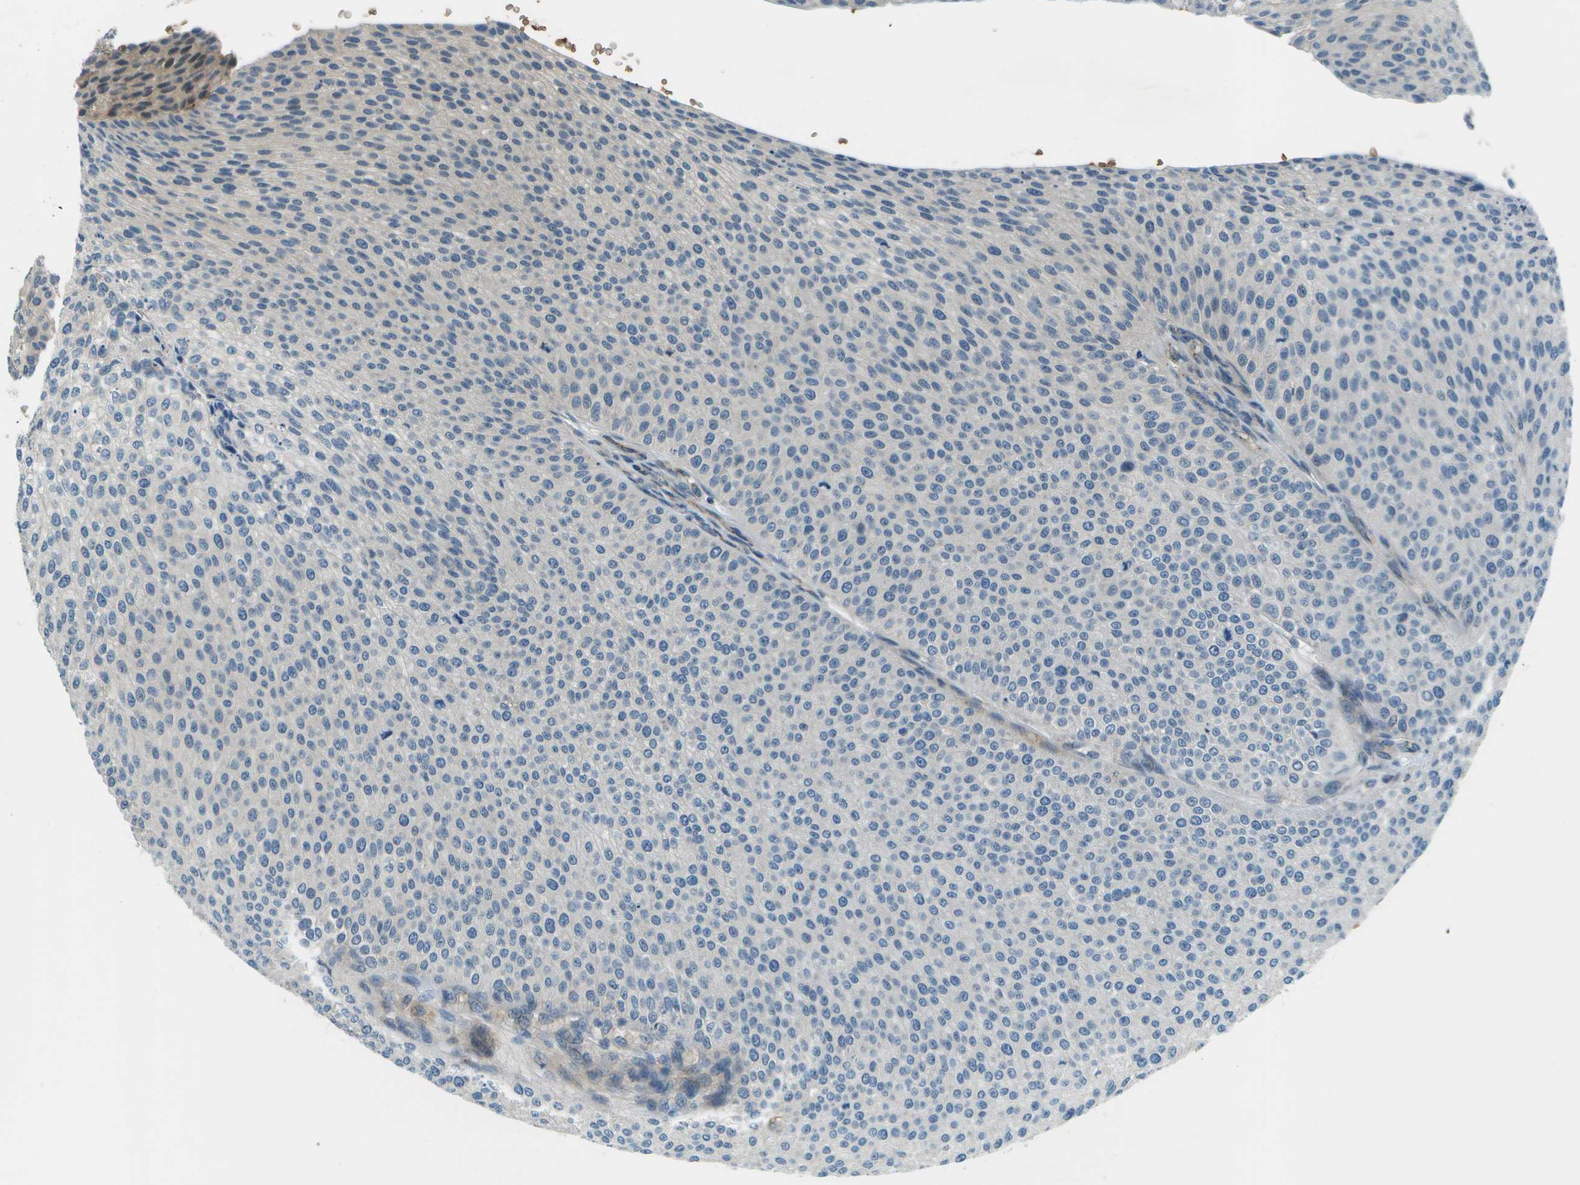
{"staining": {"intensity": "negative", "quantity": "none", "location": "none"}, "tissue": "urothelial cancer", "cell_type": "Tumor cells", "image_type": "cancer", "snomed": [{"axis": "morphology", "description": "Urothelial carcinoma, Low grade"}, {"axis": "topography", "description": "Smooth muscle"}, {"axis": "topography", "description": "Urinary bladder"}], "caption": "There is no significant staining in tumor cells of low-grade urothelial carcinoma. (DAB immunohistochemistry (IHC) with hematoxylin counter stain).", "gene": "CTIF", "patient": {"sex": "male", "age": 60}}